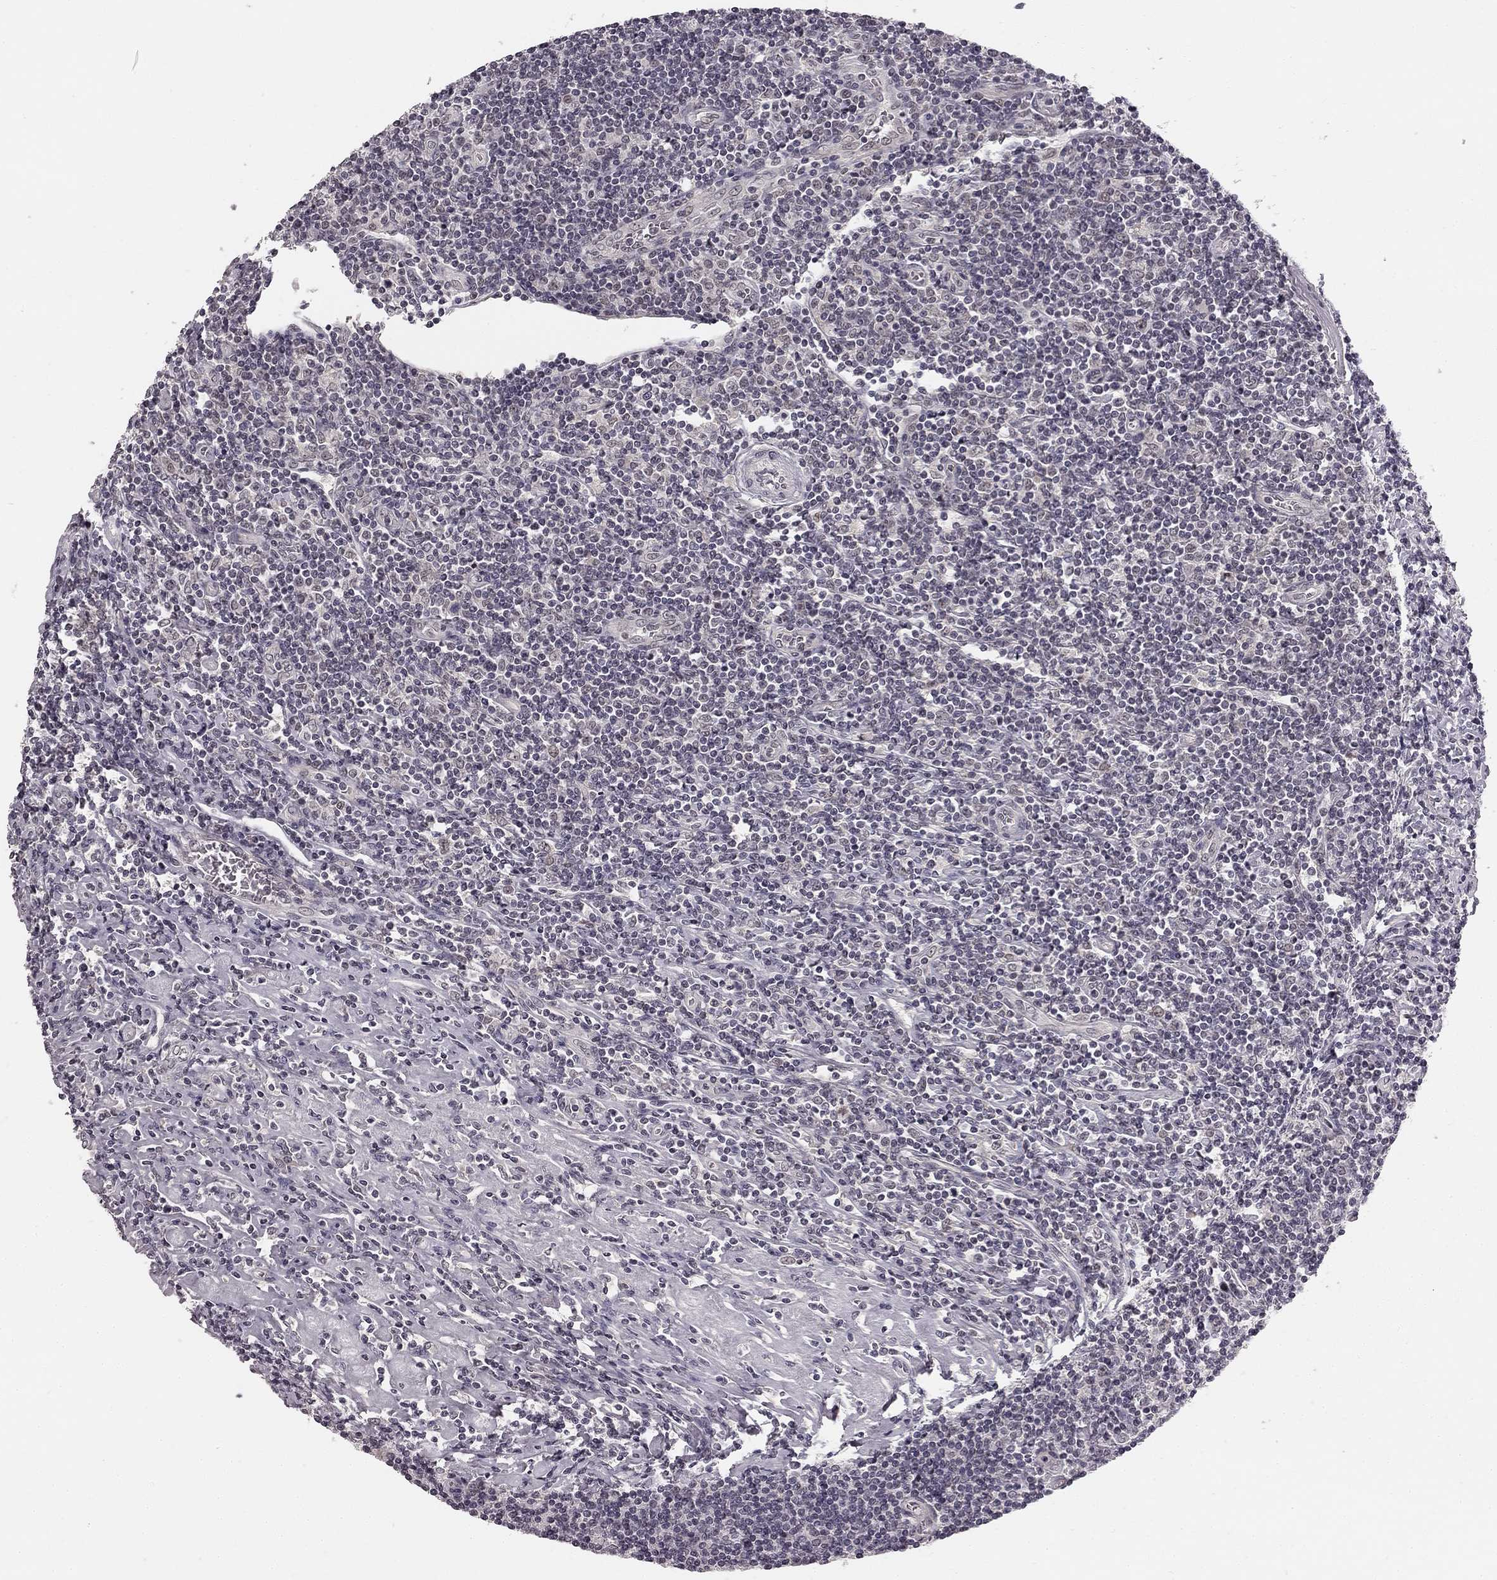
{"staining": {"intensity": "negative", "quantity": "none", "location": "none"}, "tissue": "lymphoma", "cell_type": "Tumor cells", "image_type": "cancer", "snomed": [{"axis": "morphology", "description": "Hodgkin's disease, NOS"}, {"axis": "topography", "description": "Lymph node"}], "caption": "Immunohistochemistry (IHC) photomicrograph of lymphoma stained for a protein (brown), which shows no staining in tumor cells.", "gene": "HCN4", "patient": {"sex": "male", "age": 40}}